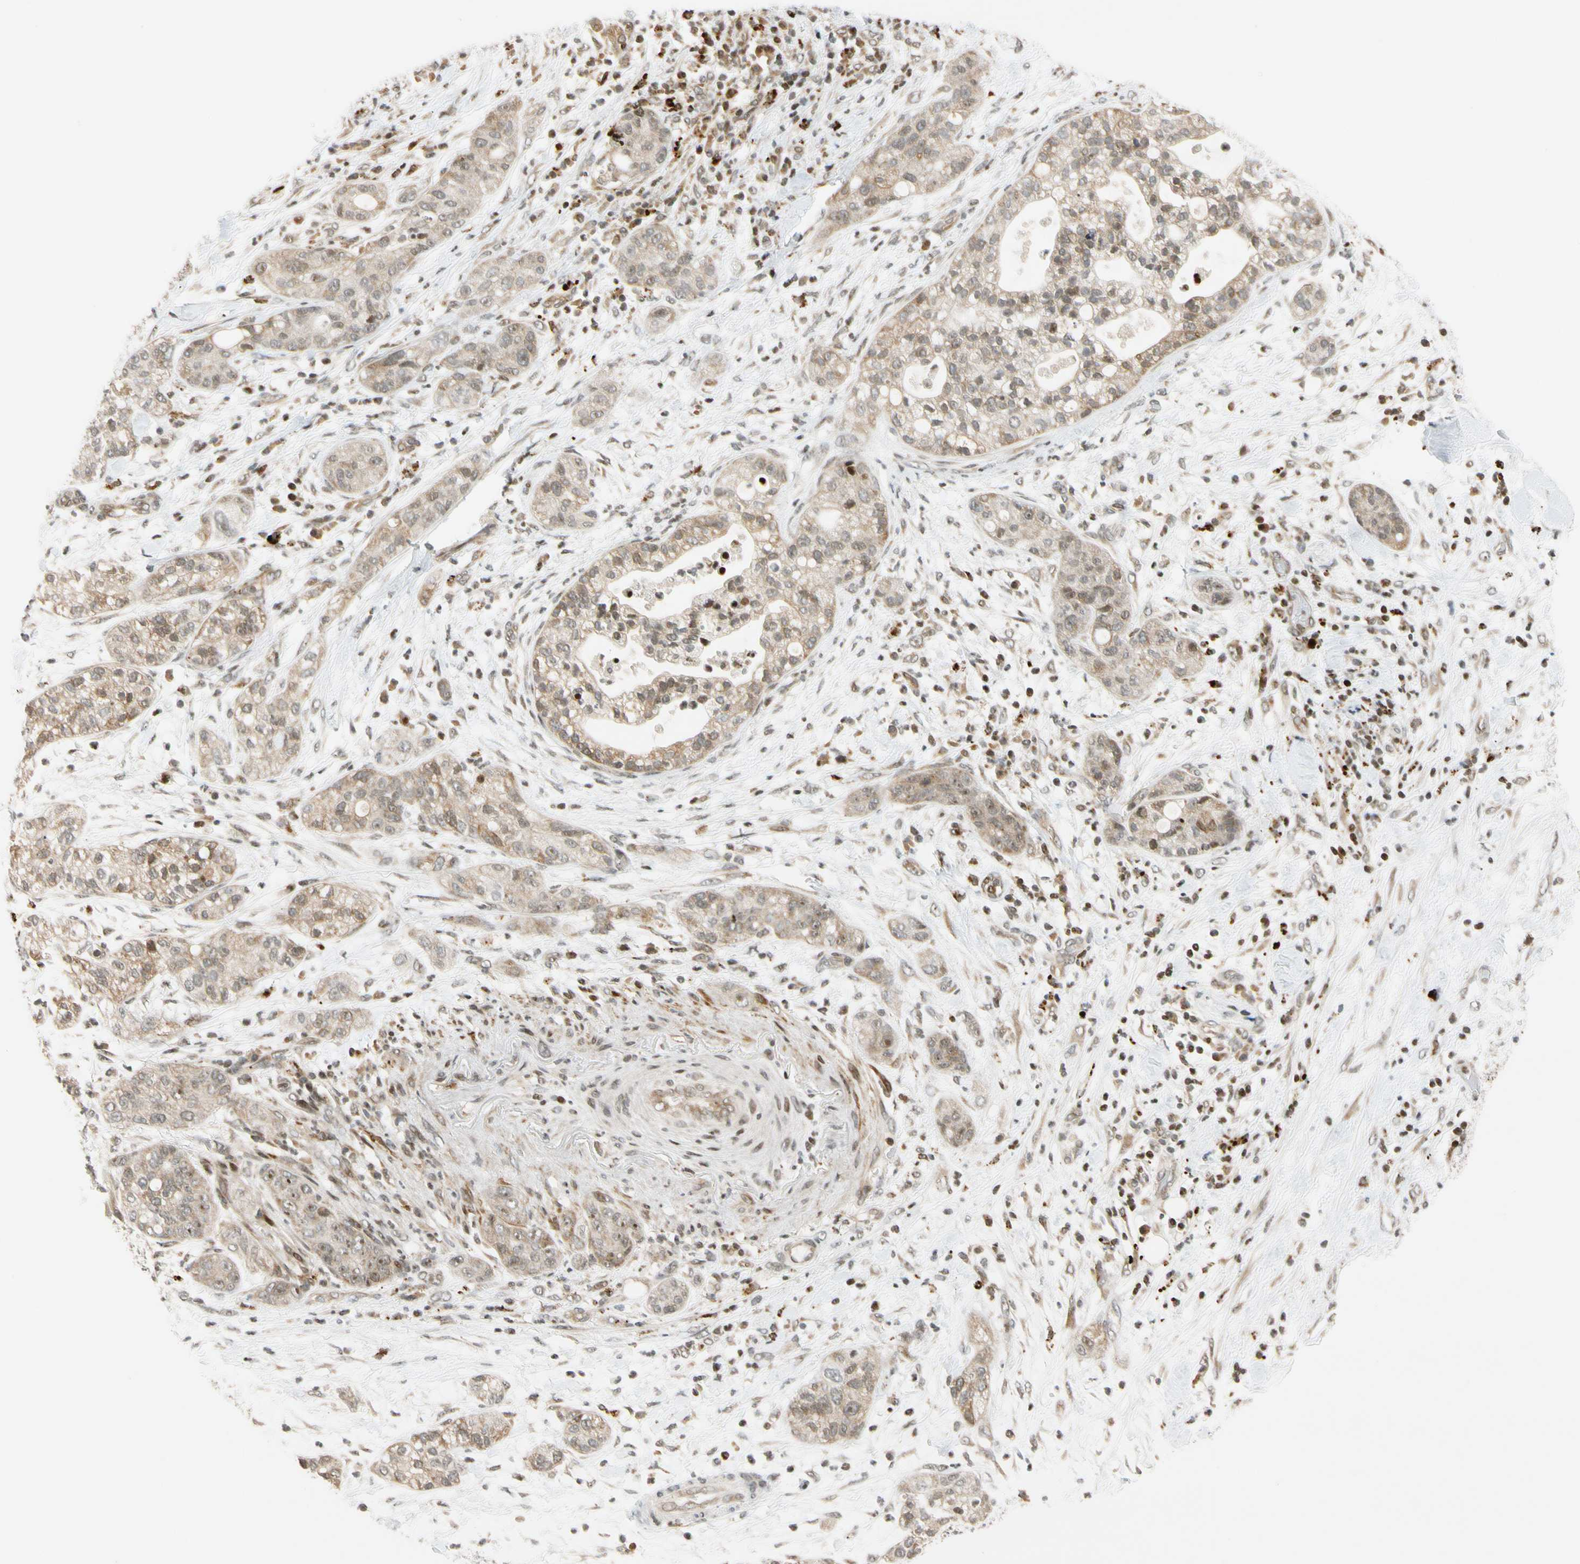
{"staining": {"intensity": "weak", "quantity": ">75%", "location": "cytoplasmic/membranous,nuclear"}, "tissue": "pancreatic cancer", "cell_type": "Tumor cells", "image_type": "cancer", "snomed": [{"axis": "morphology", "description": "Adenocarcinoma, NOS"}, {"axis": "topography", "description": "Pancreas"}], "caption": "A high-resolution micrograph shows immunohistochemistry staining of pancreatic adenocarcinoma, which exhibits weak cytoplasmic/membranous and nuclear positivity in approximately >75% of tumor cells.", "gene": "CDK7", "patient": {"sex": "female", "age": 78}}